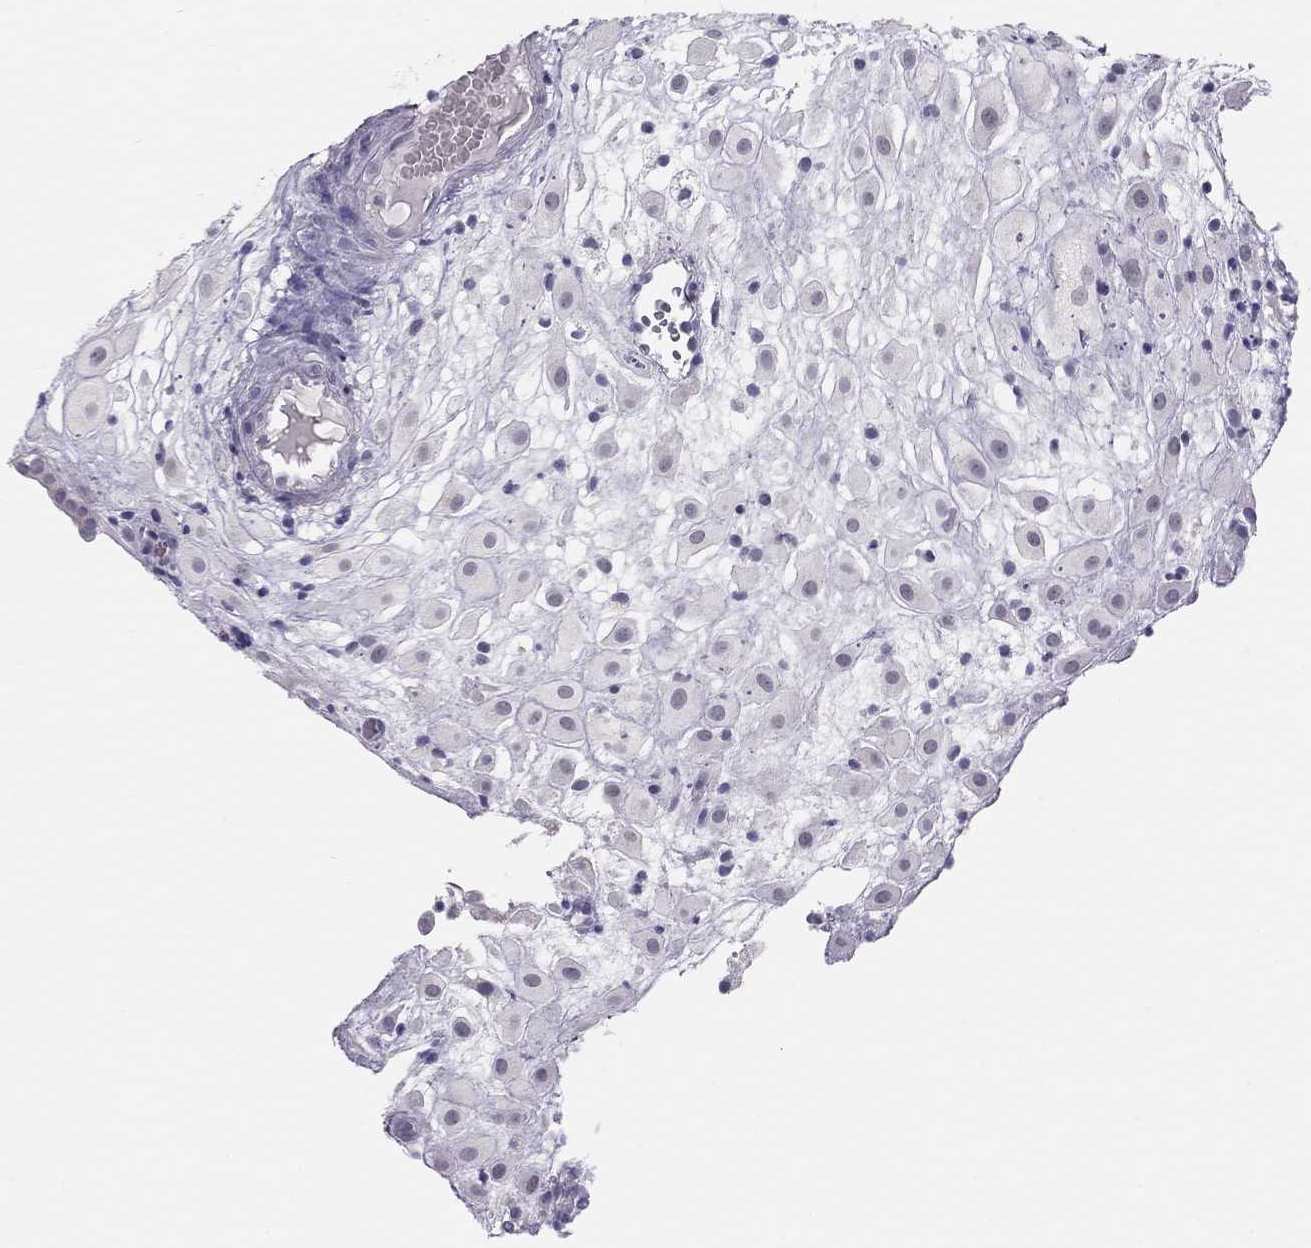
{"staining": {"intensity": "negative", "quantity": "none", "location": "none"}, "tissue": "placenta", "cell_type": "Decidual cells", "image_type": "normal", "snomed": [{"axis": "morphology", "description": "Normal tissue, NOS"}, {"axis": "topography", "description": "Placenta"}], "caption": "The image demonstrates no significant expression in decidual cells of placenta.", "gene": "SPATA12", "patient": {"sex": "female", "age": 24}}